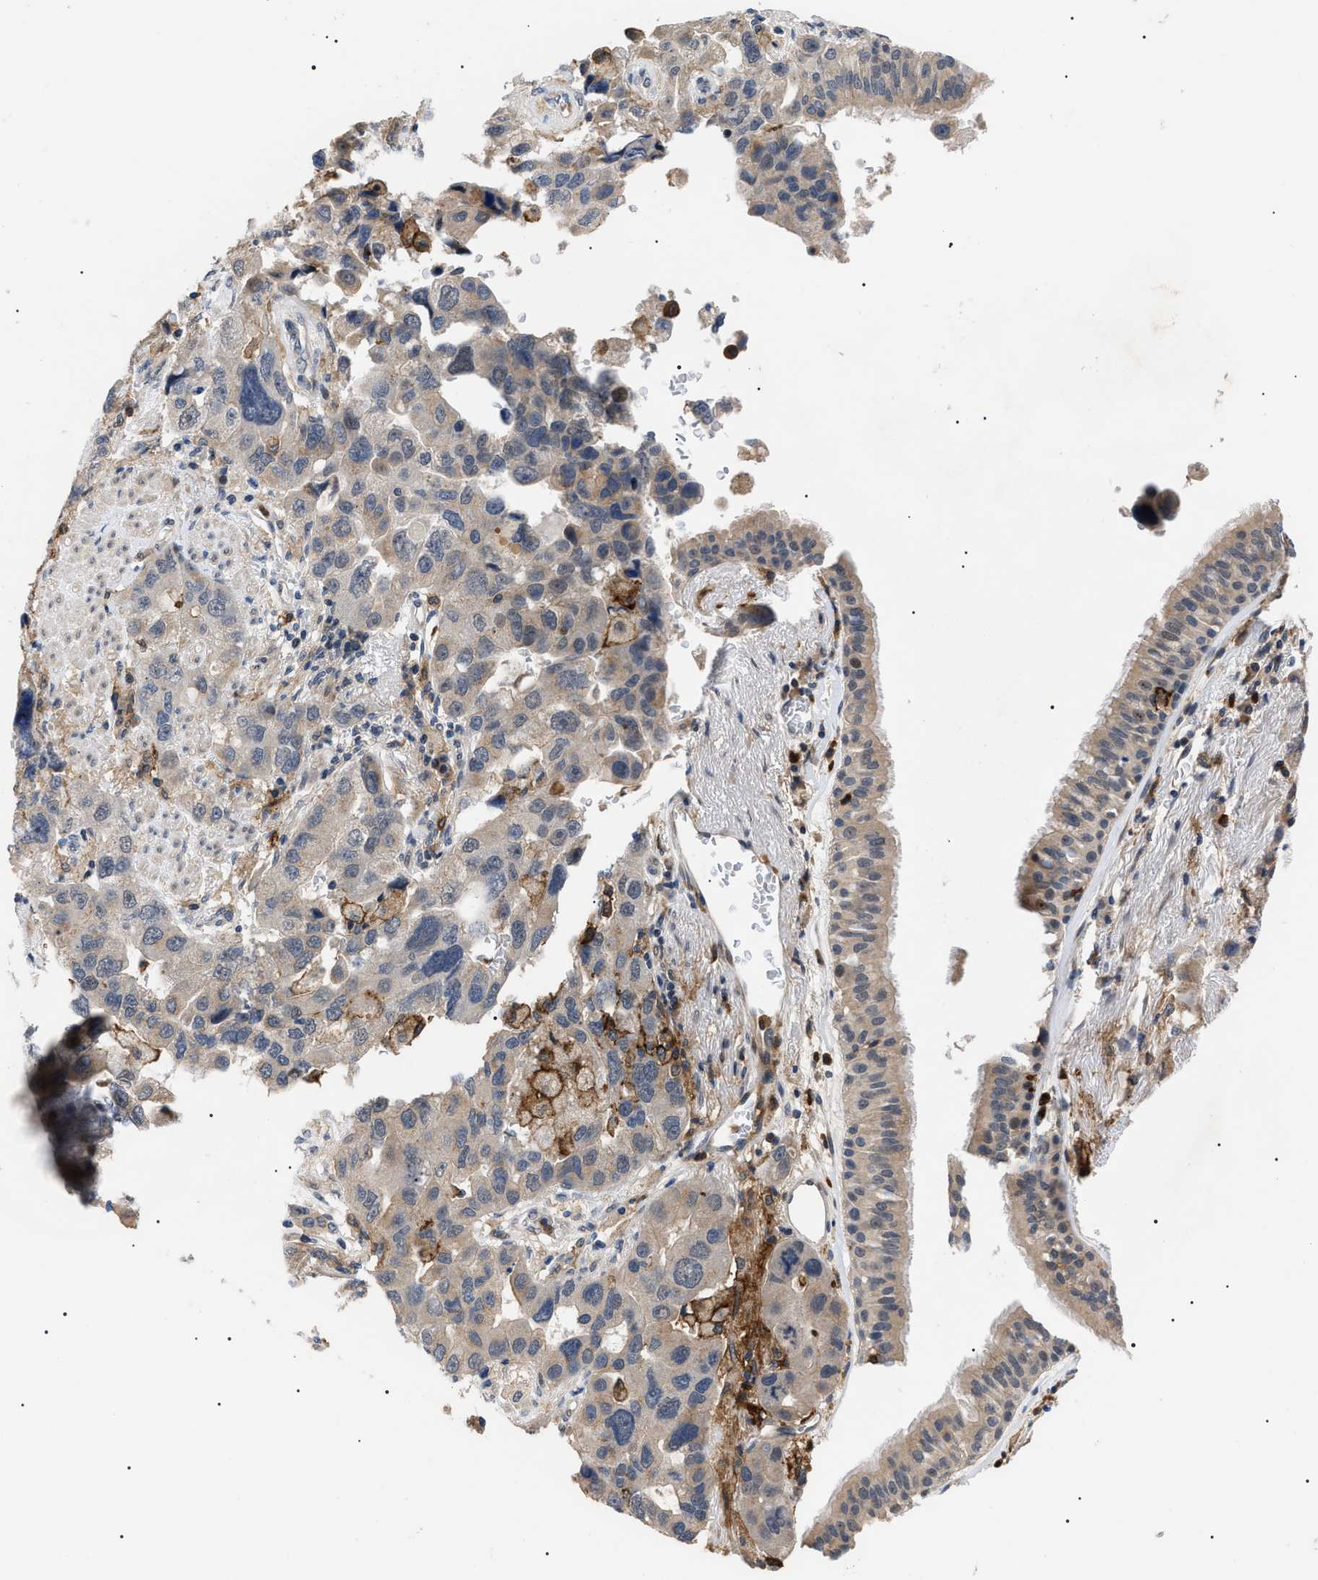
{"staining": {"intensity": "moderate", "quantity": ">75%", "location": "cytoplasmic/membranous"}, "tissue": "bronchus", "cell_type": "Respiratory epithelial cells", "image_type": "normal", "snomed": [{"axis": "morphology", "description": "Normal tissue, NOS"}, {"axis": "morphology", "description": "Adenocarcinoma, NOS"}, {"axis": "morphology", "description": "Adenocarcinoma, metastatic, NOS"}, {"axis": "topography", "description": "Lymph node"}, {"axis": "topography", "description": "Bronchus"}, {"axis": "topography", "description": "Lung"}], "caption": "Protein expression analysis of normal bronchus exhibits moderate cytoplasmic/membranous staining in approximately >75% of respiratory epithelial cells. Using DAB (3,3'-diaminobenzidine) (brown) and hematoxylin (blue) stains, captured at high magnification using brightfield microscopy.", "gene": "CD300A", "patient": {"sex": "female", "age": 54}}